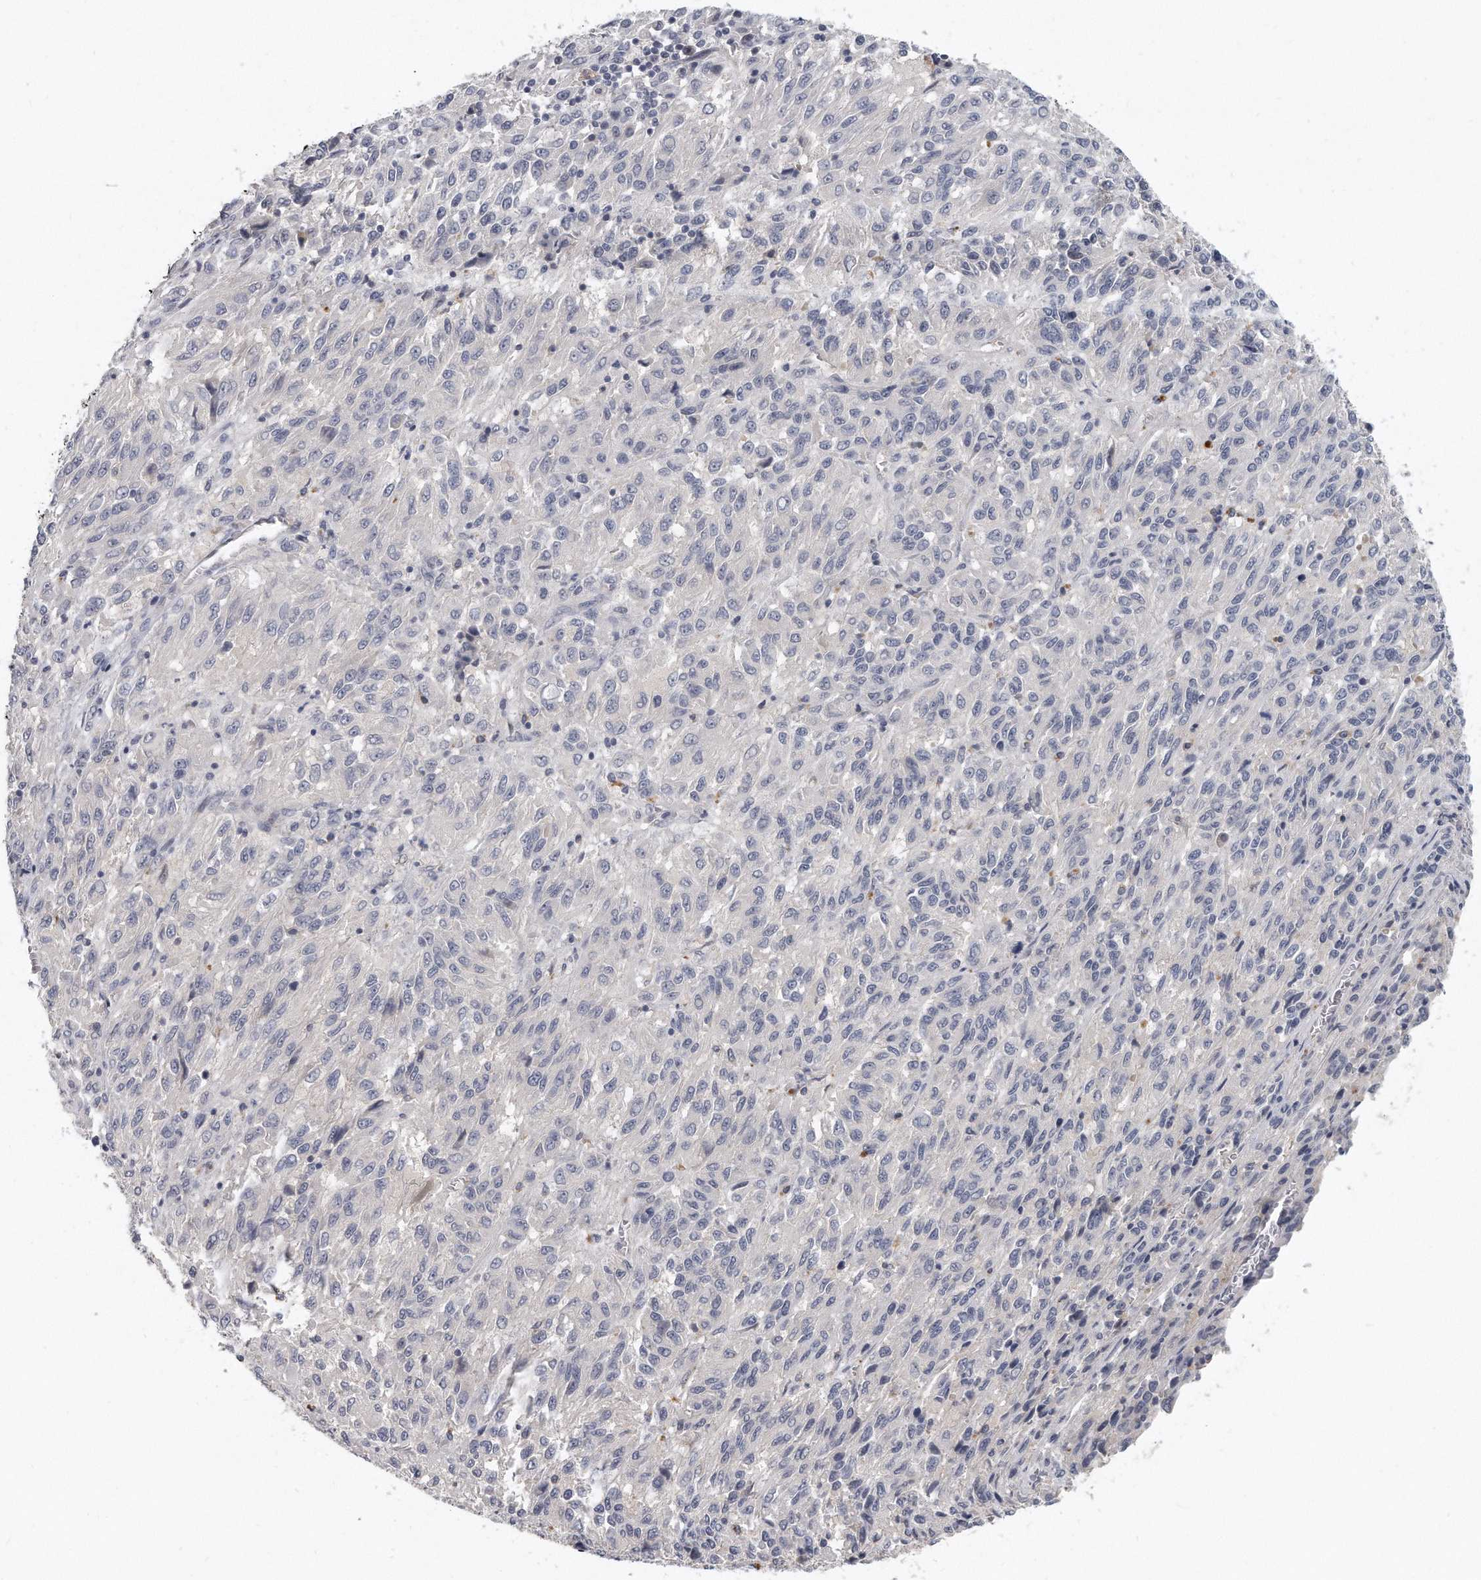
{"staining": {"intensity": "negative", "quantity": "none", "location": "none"}, "tissue": "melanoma", "cell_type": "Tumor cells", "image_type": "cancer", "snomed": [{"axis": "morphology", "description": "Malignant melanoma, Metastatic site"}, {"axis": "topography", "description": "Lung"}], "caption": "This image is of malignant melanoma (metastatic site) stained with immunohistochemistry (IHC) to label a protein in brown with the nuclei are counter-stained blue. There is no expression in tumor cells.", "gene": "KLHL7", "patient": {"sex": "male", "age": 64}}